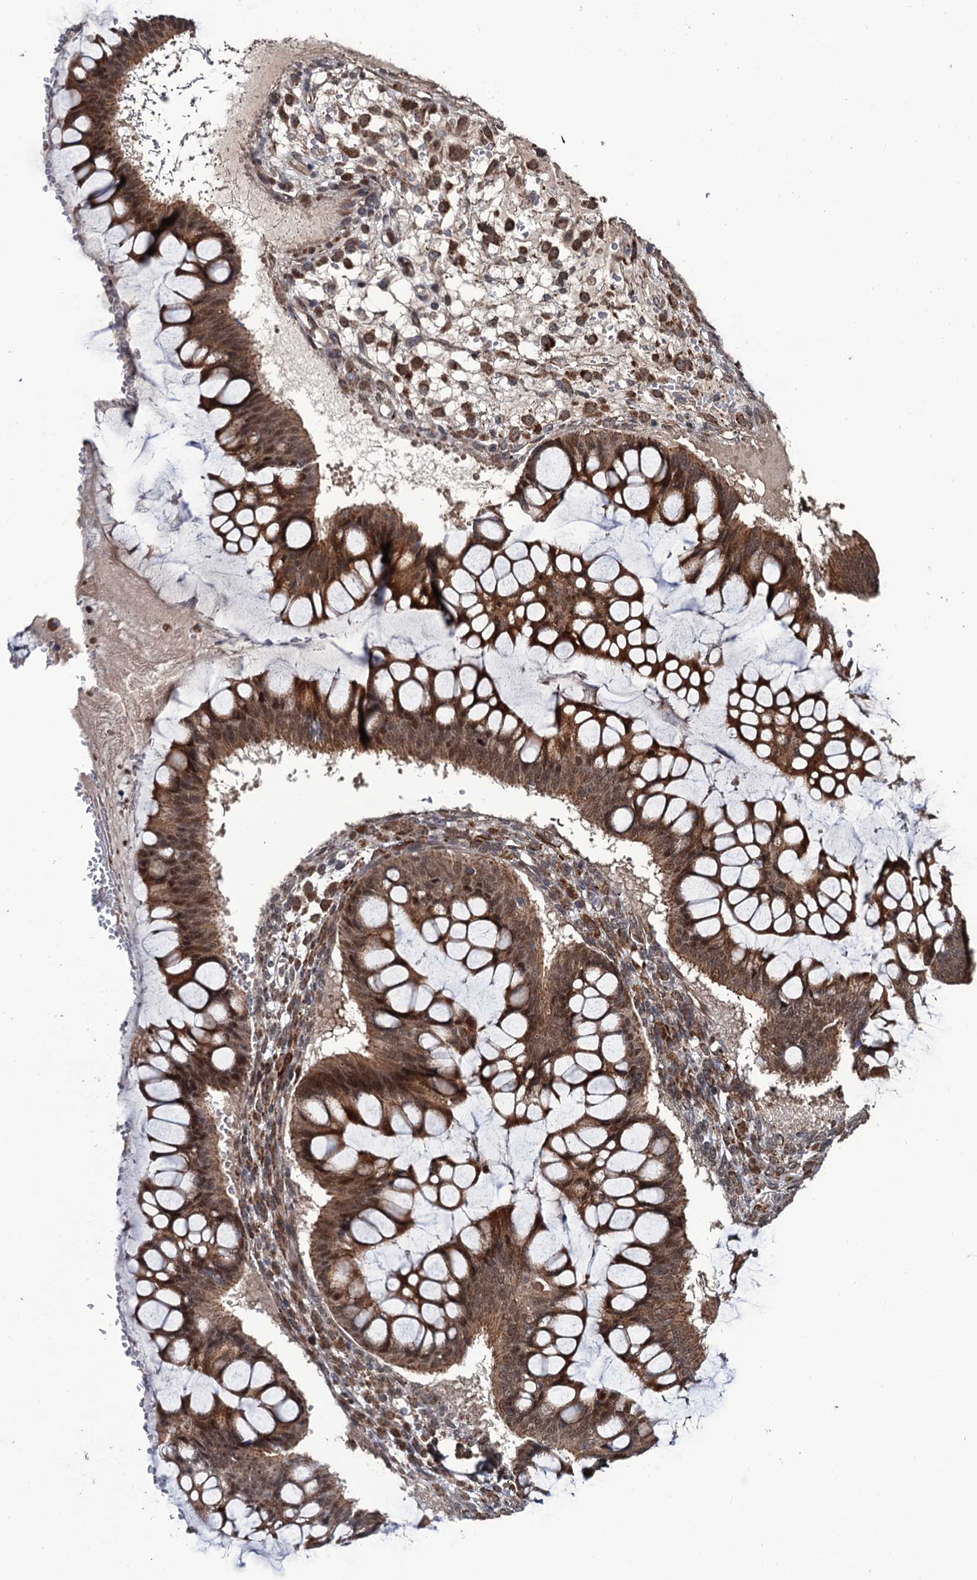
{"staining": {"intensity": "moderate", "quantity": ">75%", "location": "cytoplasmic/membranous,nuclear"}, "tissue": "ovarian cancer", "cell_type": "Tumor cells", "image_type": "cancer", "snomed": [{"axis": "morphology", "description": "Cystadenocarcinoma, mucinous, NOS"}, {"axis": "topography", "description": "Ovary"}], "caption": "An IHC photomicrograph of neoplastic tissue is shown. Protein staining in brown labels moderate cytoplasmic/membranous and nuclear positivity in ovarian mucinous cystadenocarcinoma within tumor cells.", "gene": "LRRC63", "patient": {"sex": "female", "age": 73}}